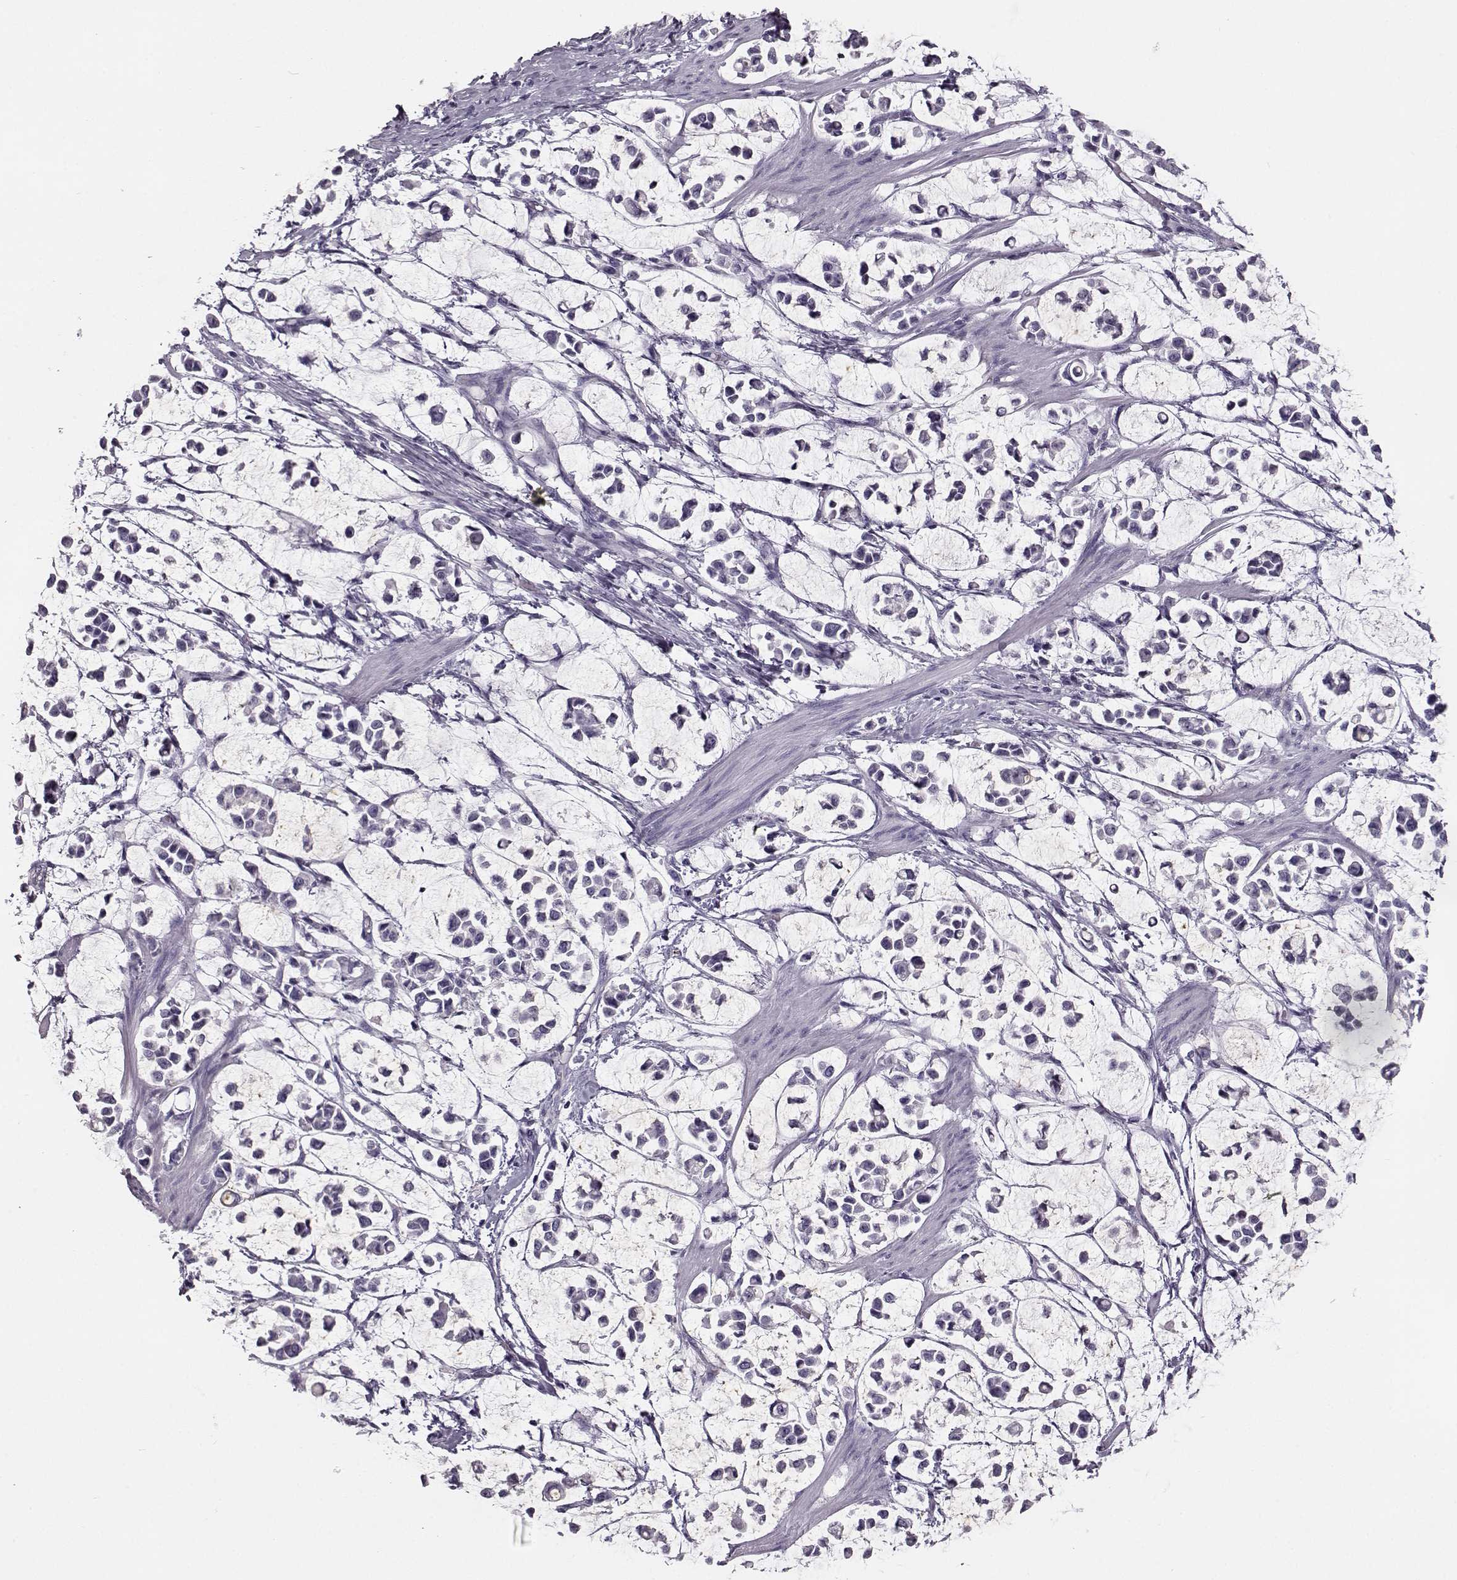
{"staining": {"intensity": "negative", "quantity": "none", "location": "none"}, "tissue": "stomach cancer", "cell_type": "Tumor cells", "image_type": "cancer", "snomed": [{"axis": "morphology", "description": "Adenocarcinoma, NOS"}, {"axis": "topography", "description": "Stomach"}], "caption": "A high-resolution photomicrograph shows immunohistochemistry (IHC) staining of stomach cancer, which exhibits no significant positivity in tumor cells. (DAB (3,3'-diaminobenzidine) IHC, high magnification).", "gene": "NPTXR", "patient": {"sex": "male", "age": 82}}